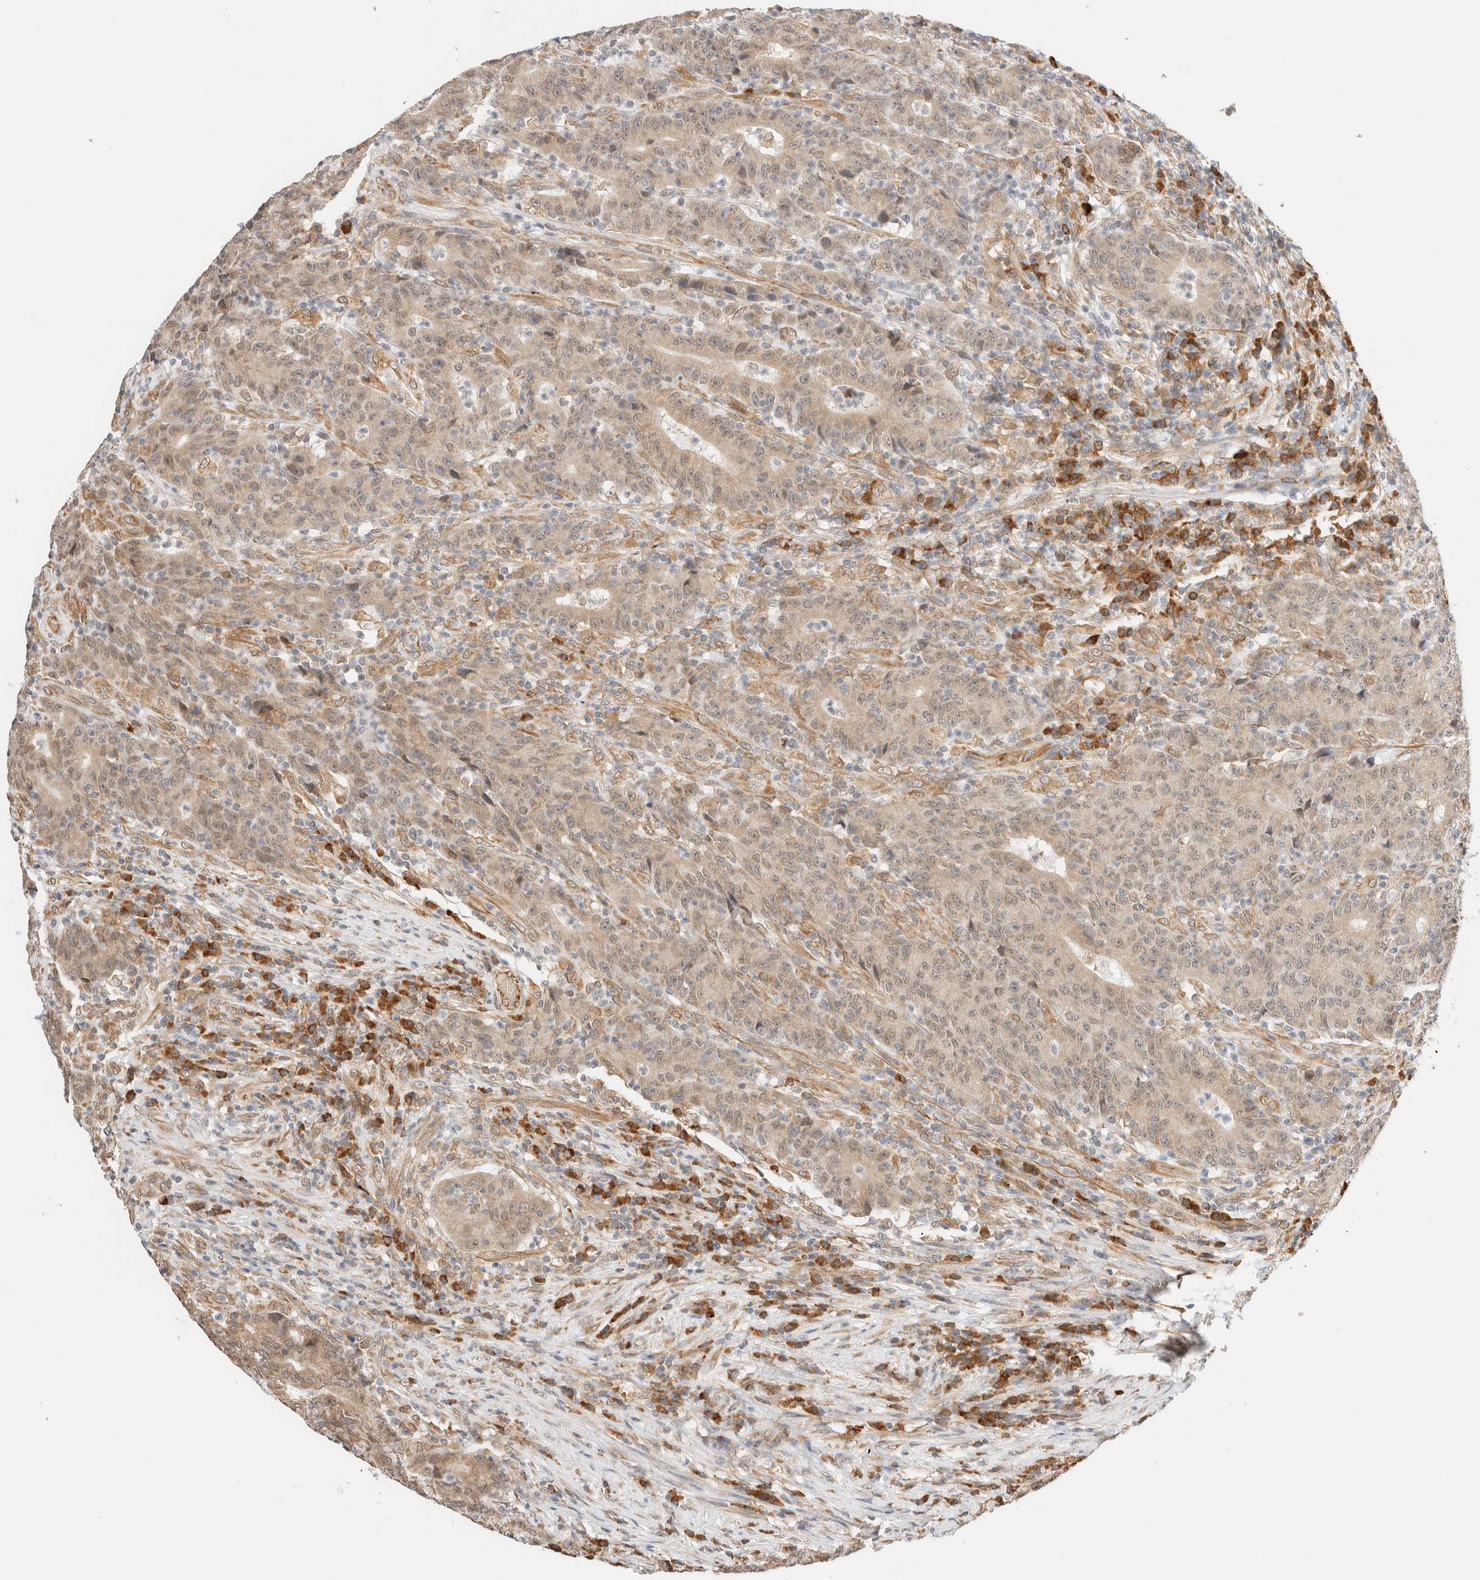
{"staining": {"intensity": "weak", "quantity": ">75%", "location": "cytoplasmic/membranous,nuclear"}, "tissue": "colorectal cancer", "cell_type": "Tumor cells", "image_type": "cancer", "snomed": [{"axis": "morphology", "description": "Normal tissue, NOS"}, {"axis": "morphology", "description": "Adenocarcinoma, NOS"}, {"axis": "topography", "description": "Colon"}], "caption": "Tumor cells demonstrate weak cytoplasmic/membranous and nuclear positivity in approximately >75% of cells in colorectal cancer (adenocarcinoma).", "gene": "SYVN1", "patient": {"sex": "female", "age": 75}}